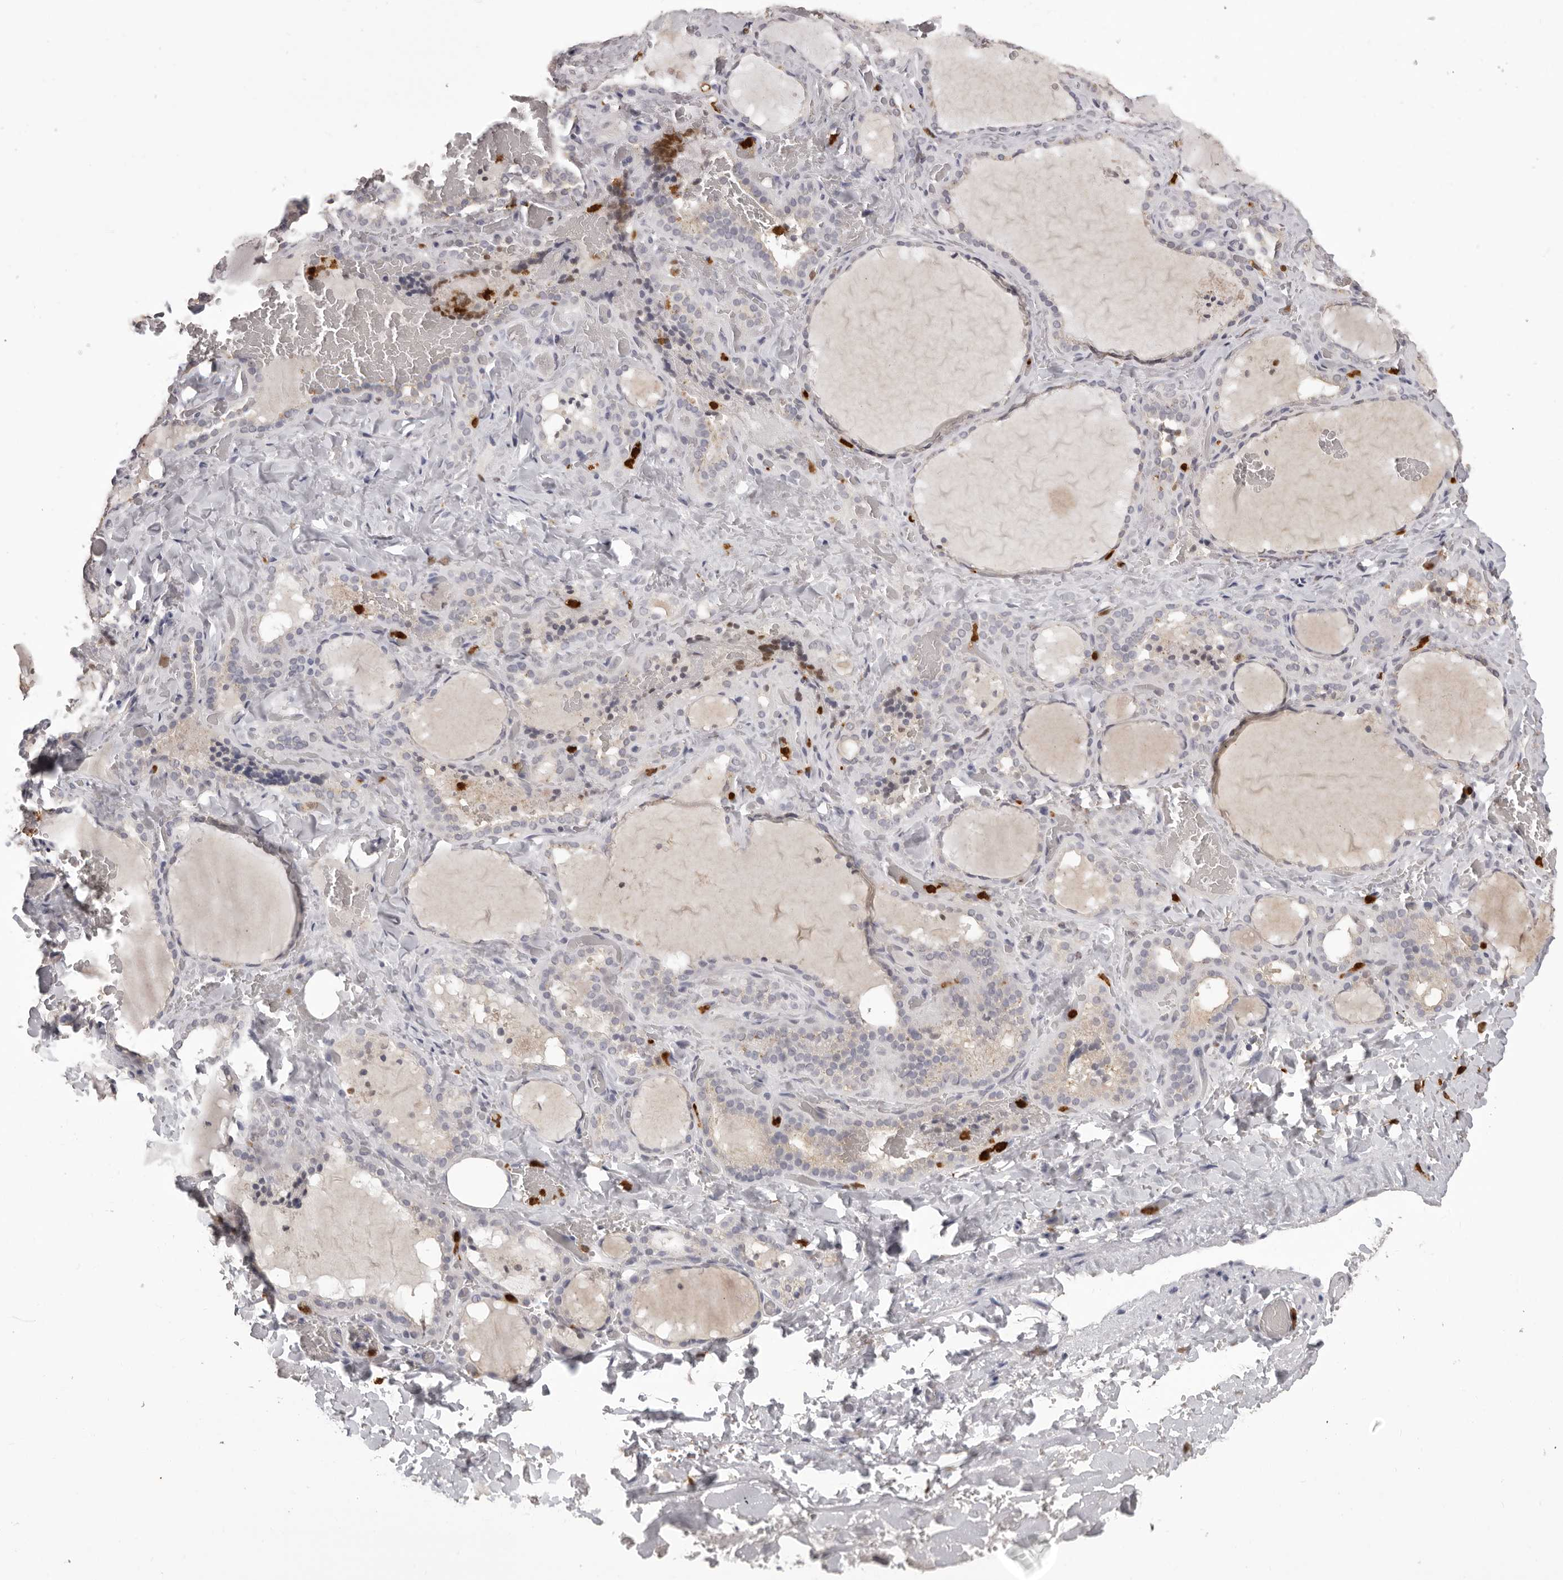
{"staining": {"intensity": "negative", "quantity": "none", "location": "none"}, "tissue": "thyroid gland", "cell_type": "Glandular cells", "image_type": "normal", "snomed": [{"axis": "morphology", "description": "Normal tissue, NOS"}, {"axis": "topography", "description": "Thyroid gland"}], "caption": "IHC image of benign thyroid gland stained for a protein (brown), which exhibits no positivity in glandular cells.", "gene": "IL31", "patient": {"sex": "female", "age": 22}}